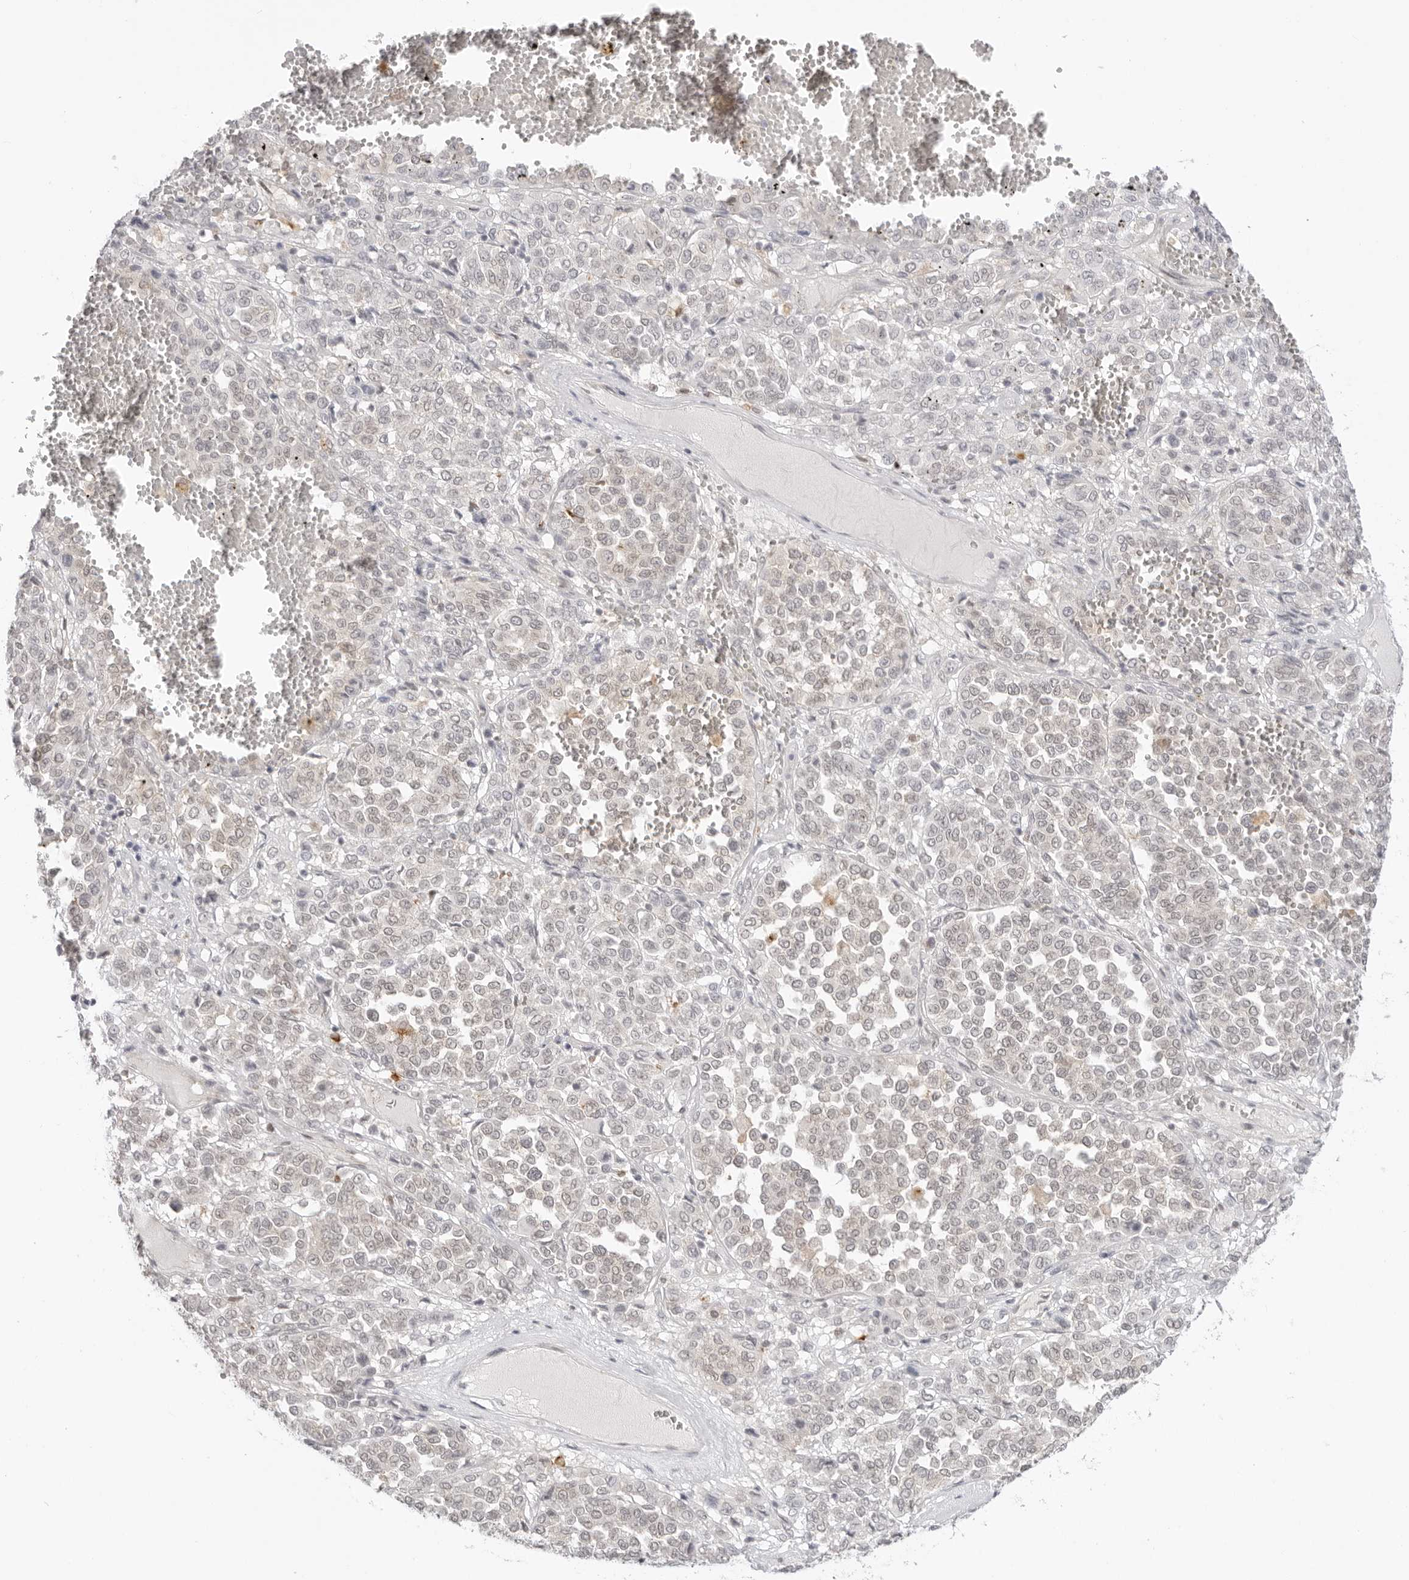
{"staining": {"intensity": "negative", "quantity": "none", "location": "none"}, "tissue": "melanoma", "cell_type": "Tumor cells", "image_type": "cancer", "snomed": [{"axis": "morphology", "description": "Malignant melanoma, Metastatic site"}, {"axis": "topography", "description": "Pancreas"}], "caption": "The histopathology image displays no staining of tumor cells in melanoma.", "gene": "TRAPPC3", "patient": {"sex": "female", "age": 30}}